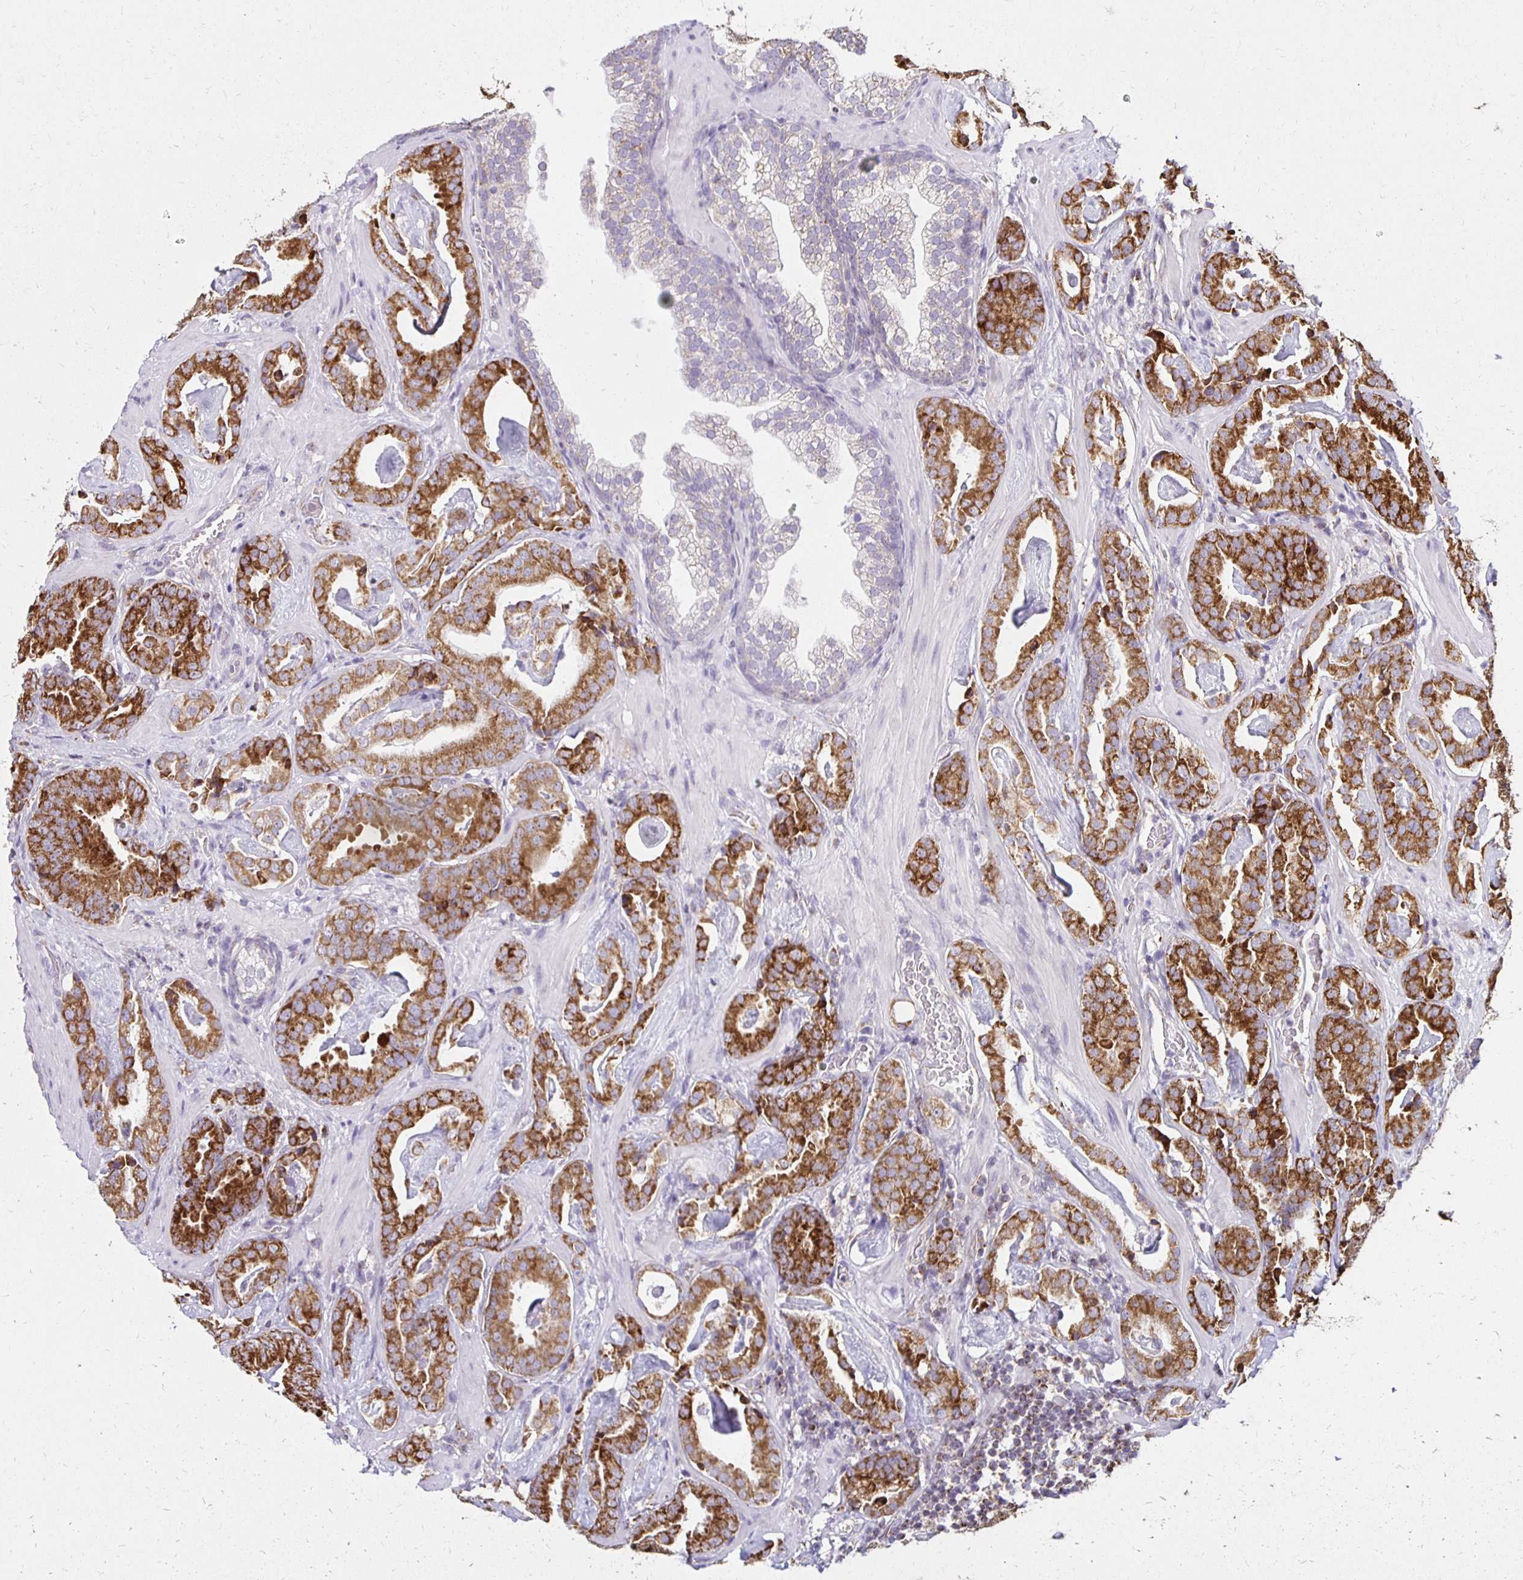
{"staining": {"intensity": "strong", "quantity": ">75%", "location": "cytoplasmic/membranous"}, "tissue": "prostate cancer", "cell_type": "Tumor cells", "image_type": "cancer", "snomed": [{"axis": "morphology", "description": "Adenocarcinoma, Low grade"}, {"axis": "topography", "description": "Prostate"}], "caption": "This is an image of IHC staining of prostate cancer, which shows strong positivity in the cytoplasmic/membranous of tumor cells.", "gene": "IER3", "patient": {"sex": "male", "age": 62}}